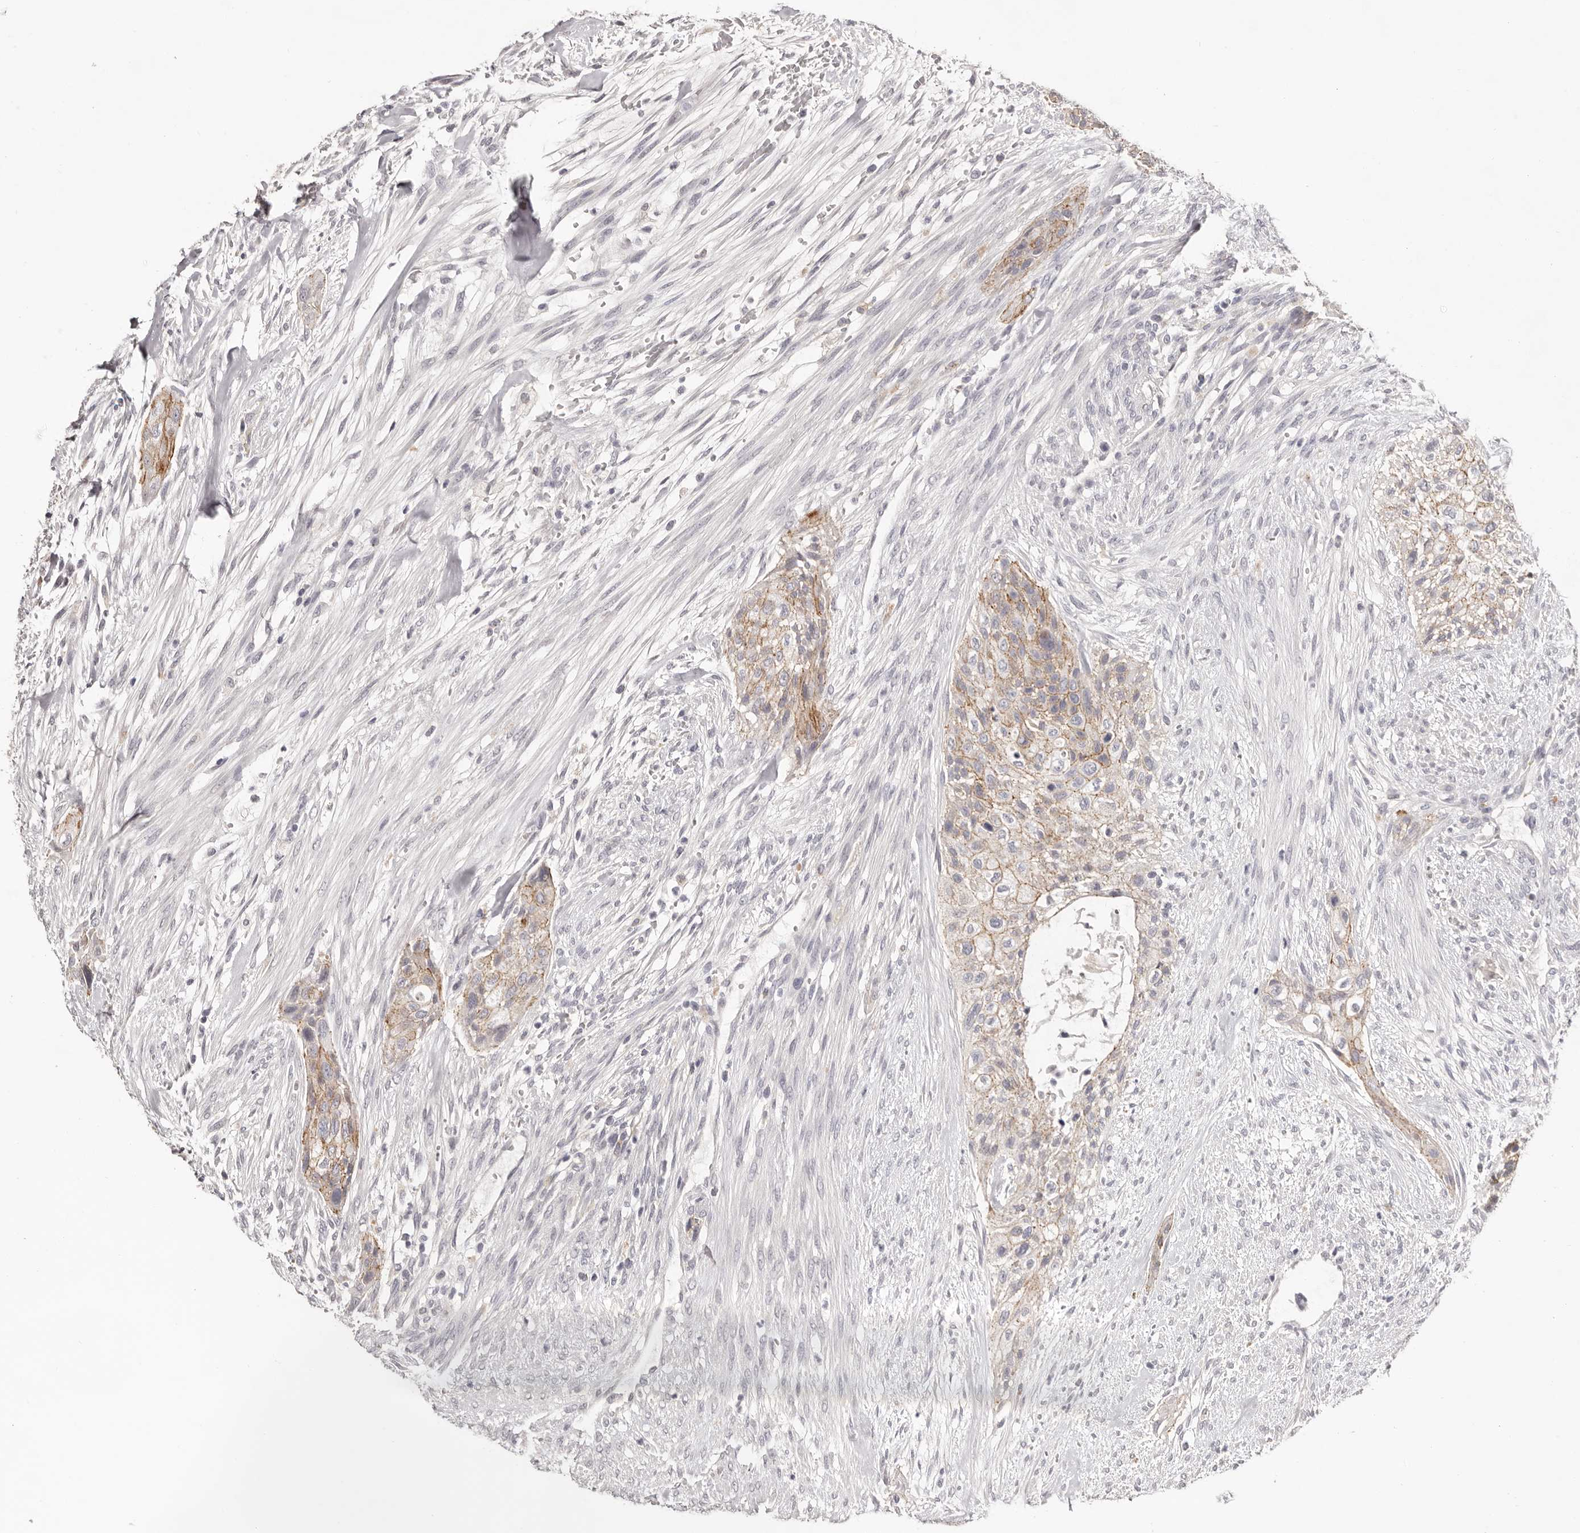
{"staining": {"intensity": "moderate", "quantity": "25%-75%", "location": "cytoplasmic/membranous"}, "tissue": "urothelial cancer", "cell_type": "Tumor cells", "image_type": "cancer", "snomed": [{"axis": "morphology", "description": "Urothelial carcinoma, High grade"}, {"axis": "topography", "description": "Urinary bladder"}], "caption": "Moderate cytoplasmic/membranous protein staining is identified in approximately 25%-75% of tumor cells in urothelial cancer.", "gene": "PCDHB6", "patient": {"sex": "male", "age": 35}}